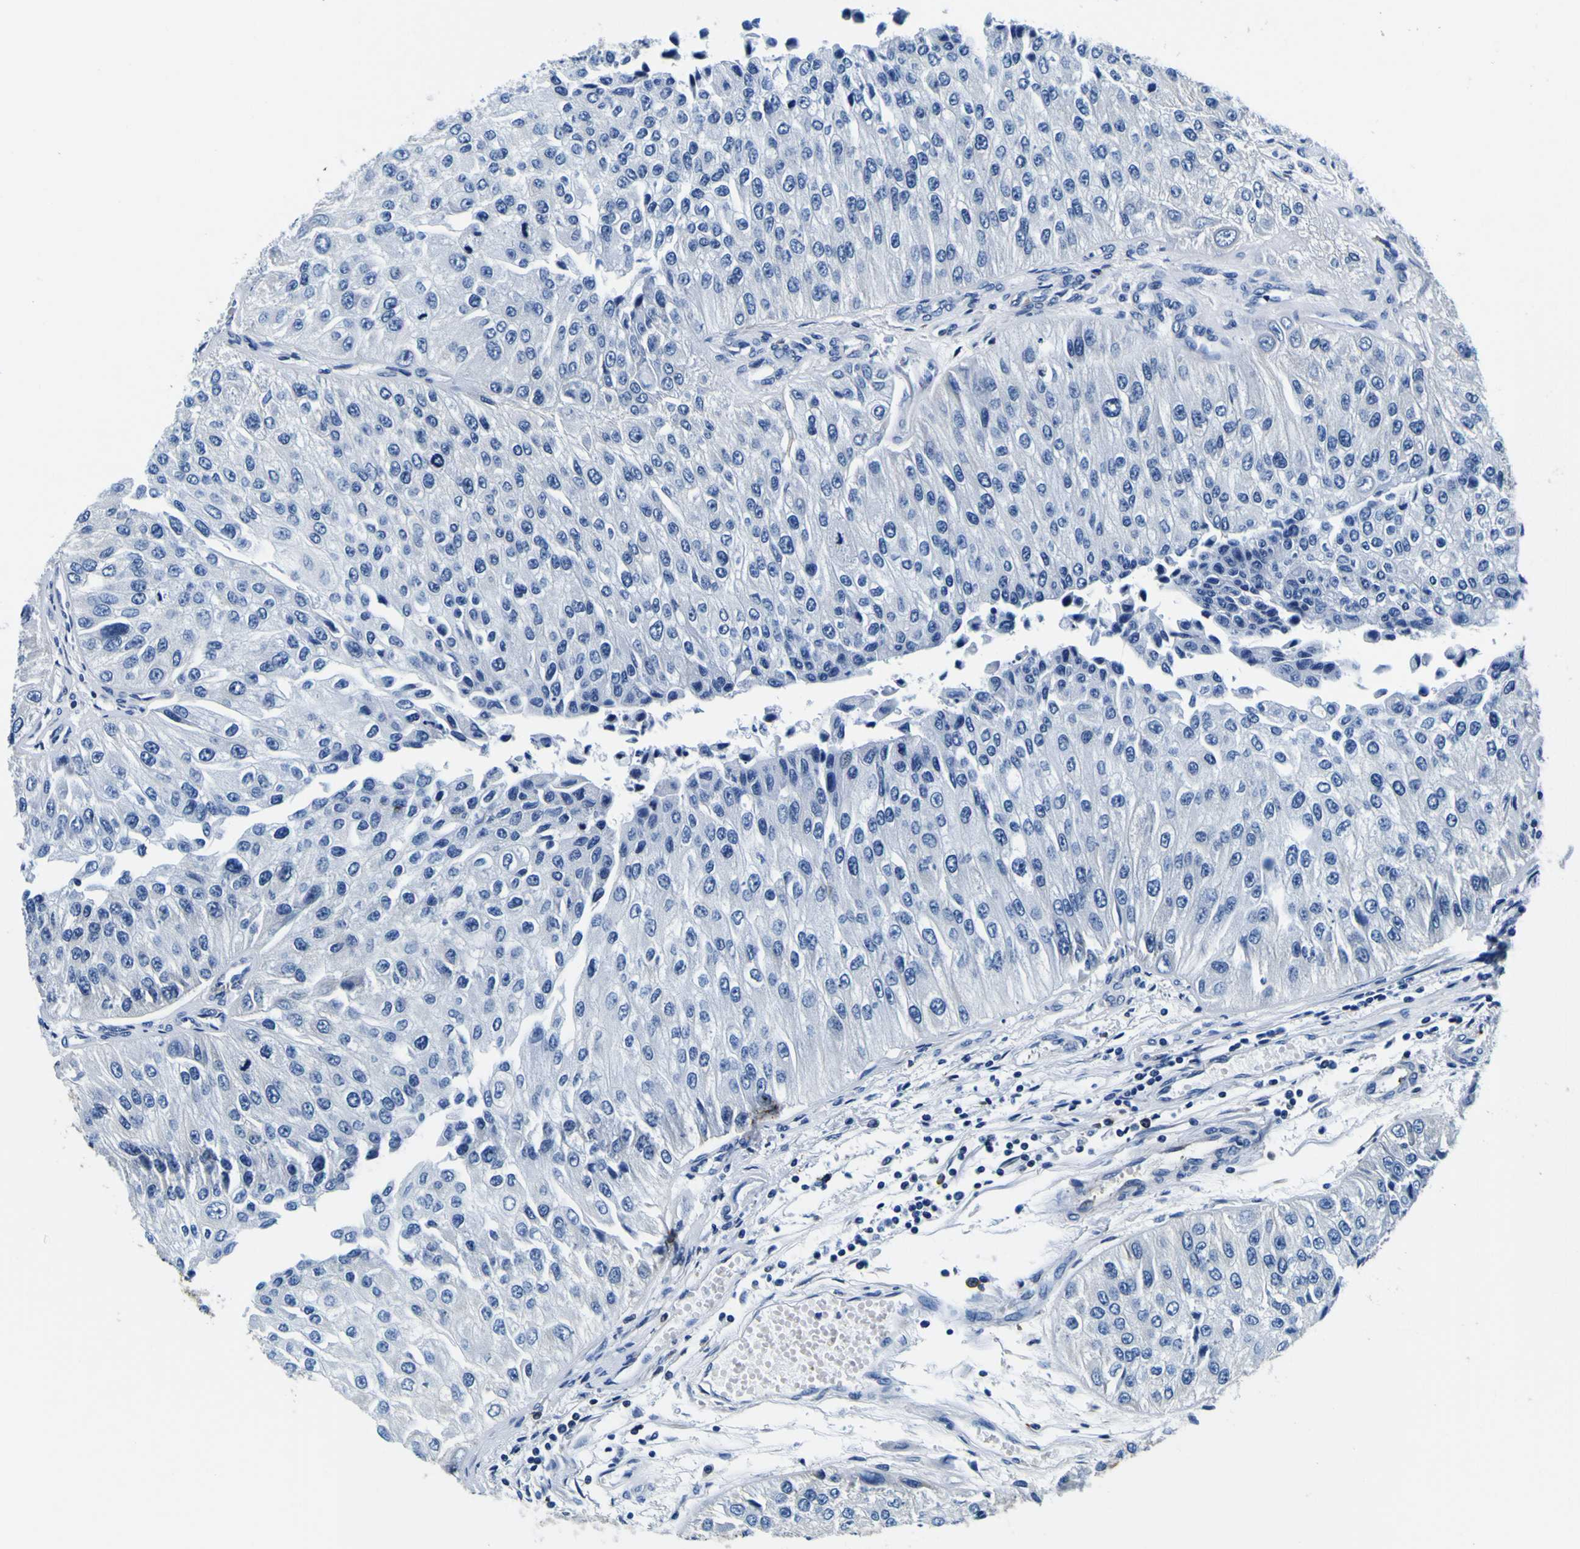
{"staining": {"intensity": "negative", "quantity": "none", "location": "none"}, "tissue": "urothelial cancer", "cell_type": "Tumor cells", "image_type": "cancer", "snomed": [{"axis": "morphology", "description": "Urothelial carcinoma, High grade"}, {"axis": "topography", "description": "Kidney"}, {"axis": "topography", "description": "Urinary bladder"}], "caption": "Tumor cells show no significant staining in high-grade urothelial carcinoma.", "gene": "TUBA1B", "patient": {"sex": "male", "age": 77}}